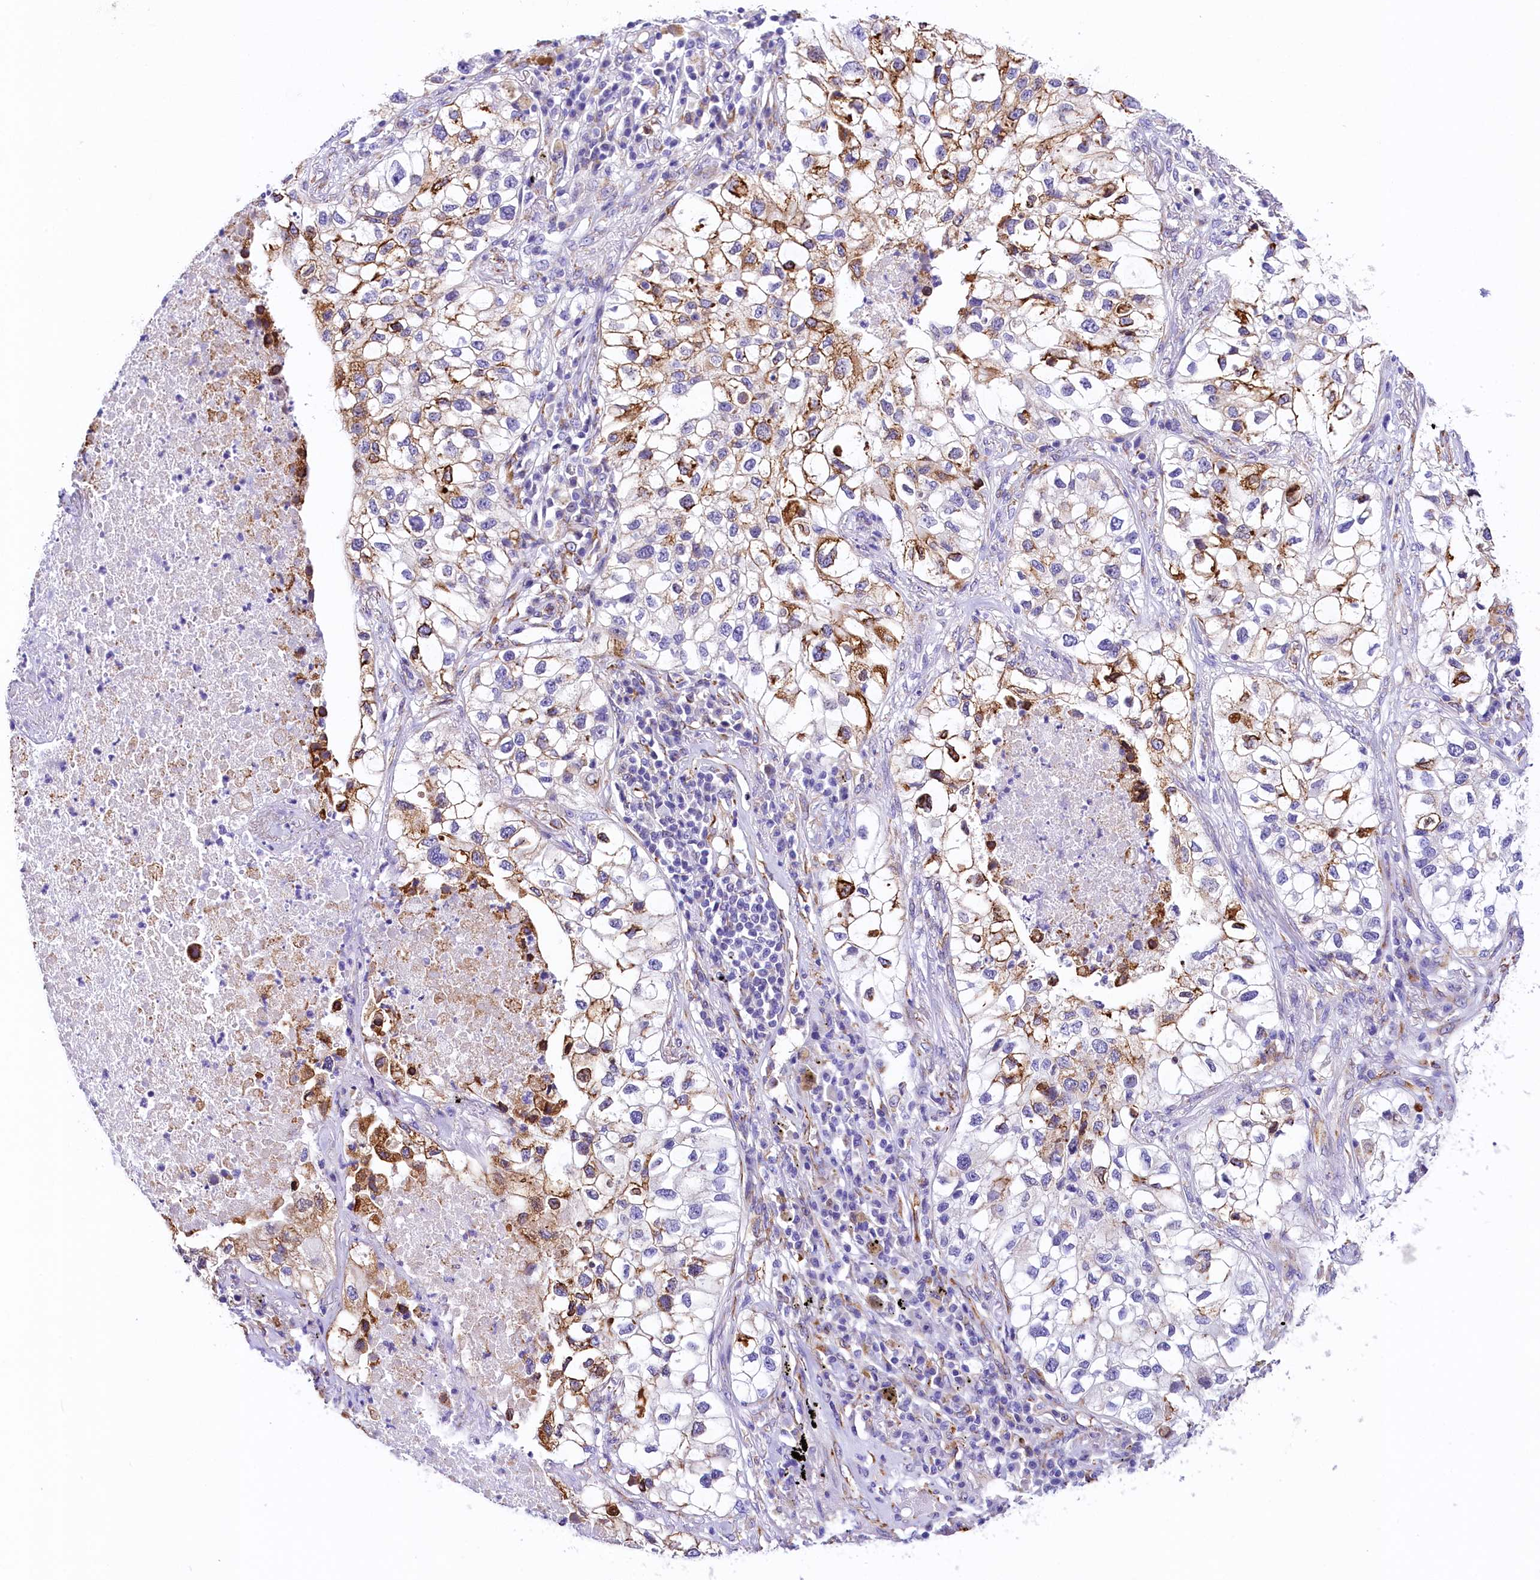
{"staining": {"intensity": "moderate", "quantity": "<25%", "location": "cytoplasmic/membranous"}, "tissue": "lung cancer", "cell_type": "Tumor cells", "image_type": "cancer", "snomed": [{"axis": "morphology", "description": "Adenocarcinoma, NOS"}, {"axis": "topography", "description": "Lung"}], "caption": "High-power microscopy captured an immunohistochemistry image of lung cancer (adenocarcinoma), revealing moderate cytoplasmic/membranous positivity in about <25% of tumor cells. The staining was performed using DAB, with brown indicating positive protein expression. Nuclei are stained blue with hematoxylin.", "gene": "ITGA1", "patient": {"sex": "male", "age": 63}}